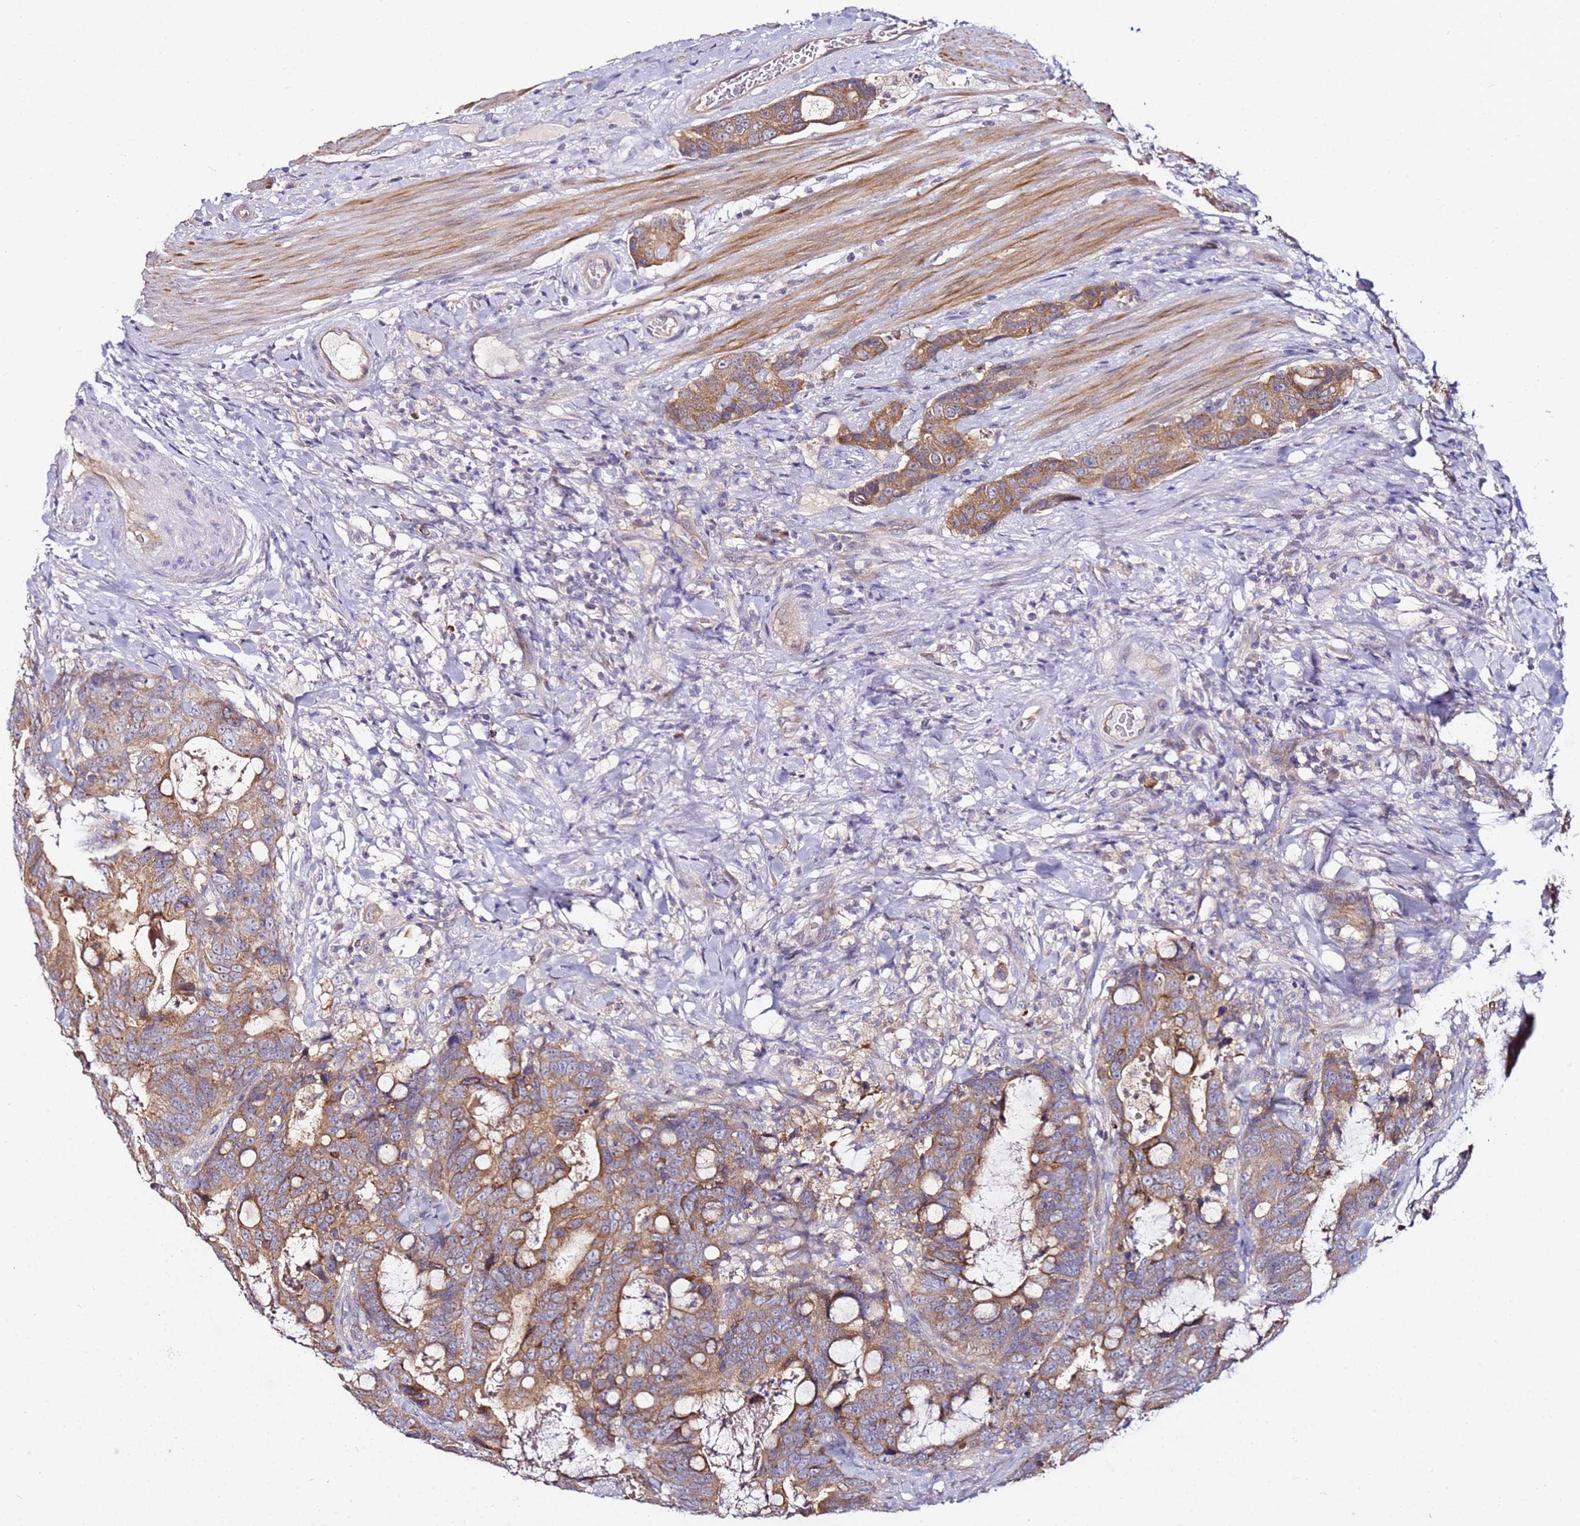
{"staining": {"intensity": "moderate", "quantity": ">75%", "location": "cytoplasmic/membranous"}, "tissue": "colorectal cancer", "cell_type": "Tumor cells", "image_type": "cancer", "snomed": [{"axis": "morphology", "description": "Adenocarcinoma, NOS"}, {"axis": "topography", "description": "Colon"}], "caption": "Protein staining by immunohistochemistry demonstrates moderate cytoplasmic/membranous expression in about >75% of tumor cells in adenocarcinoma (colorectal).", "gene": "SRRM5", "patient": {"sex": "female", "age": 82}}